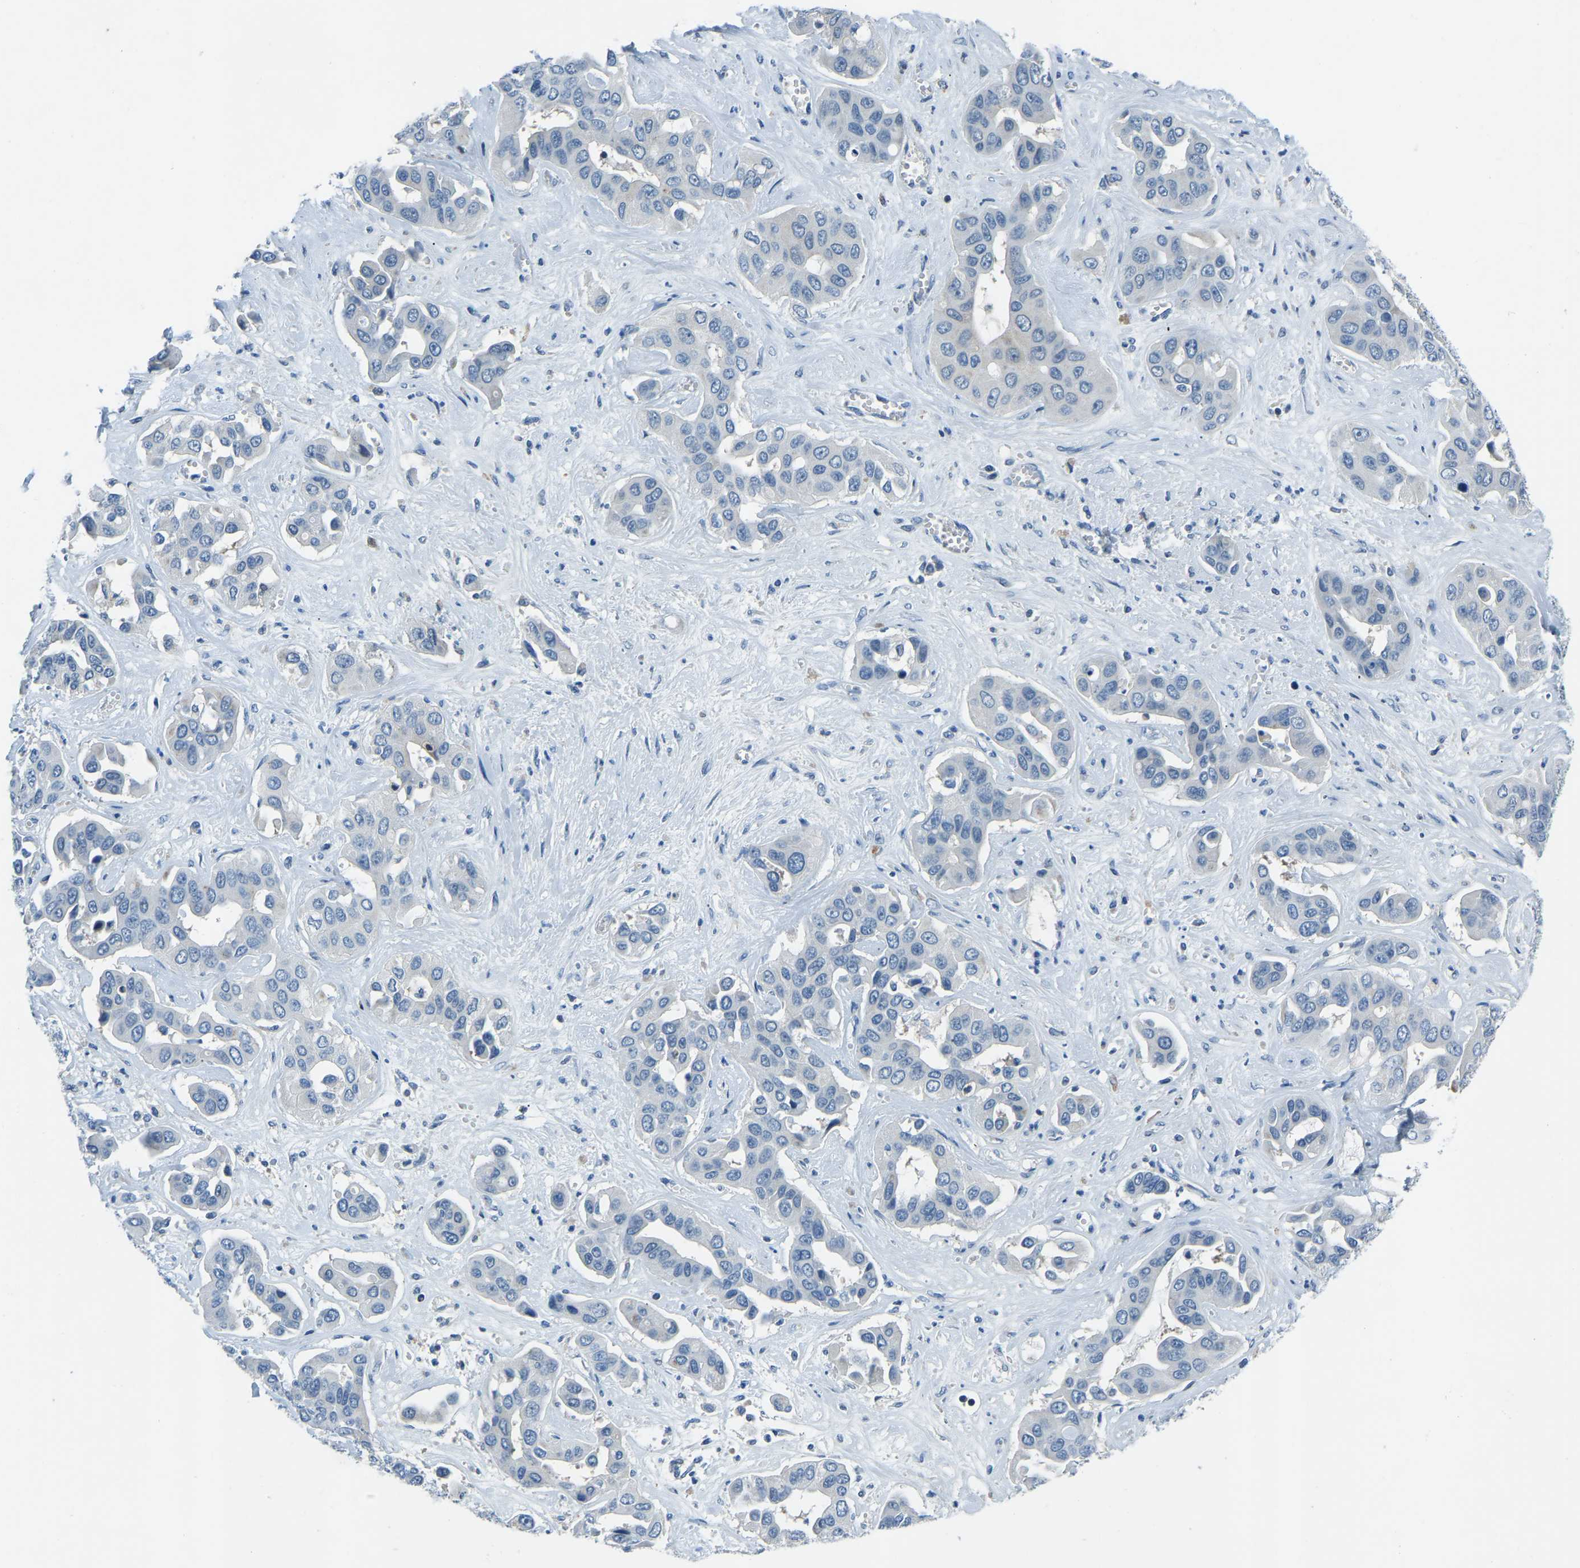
{"staining": {"intensity": "negative", "quantity": "none", "location": "none"}, "tissue": "liver cancer", "cell_type": "Tumor cells", "image_type": "cancer", "snomed": [{"axis": "morphology", "description": "Cholangiocarcinoma"}, {"axis": "topography", "description": "Liver"}], "caption": "This is a photomicrograph of IHC staining of cholangiocarcinoma (liver), which shows no expression in tumor cells.", "gene": "XIRP1", "patient": {"sex": "female", "age": 52}}